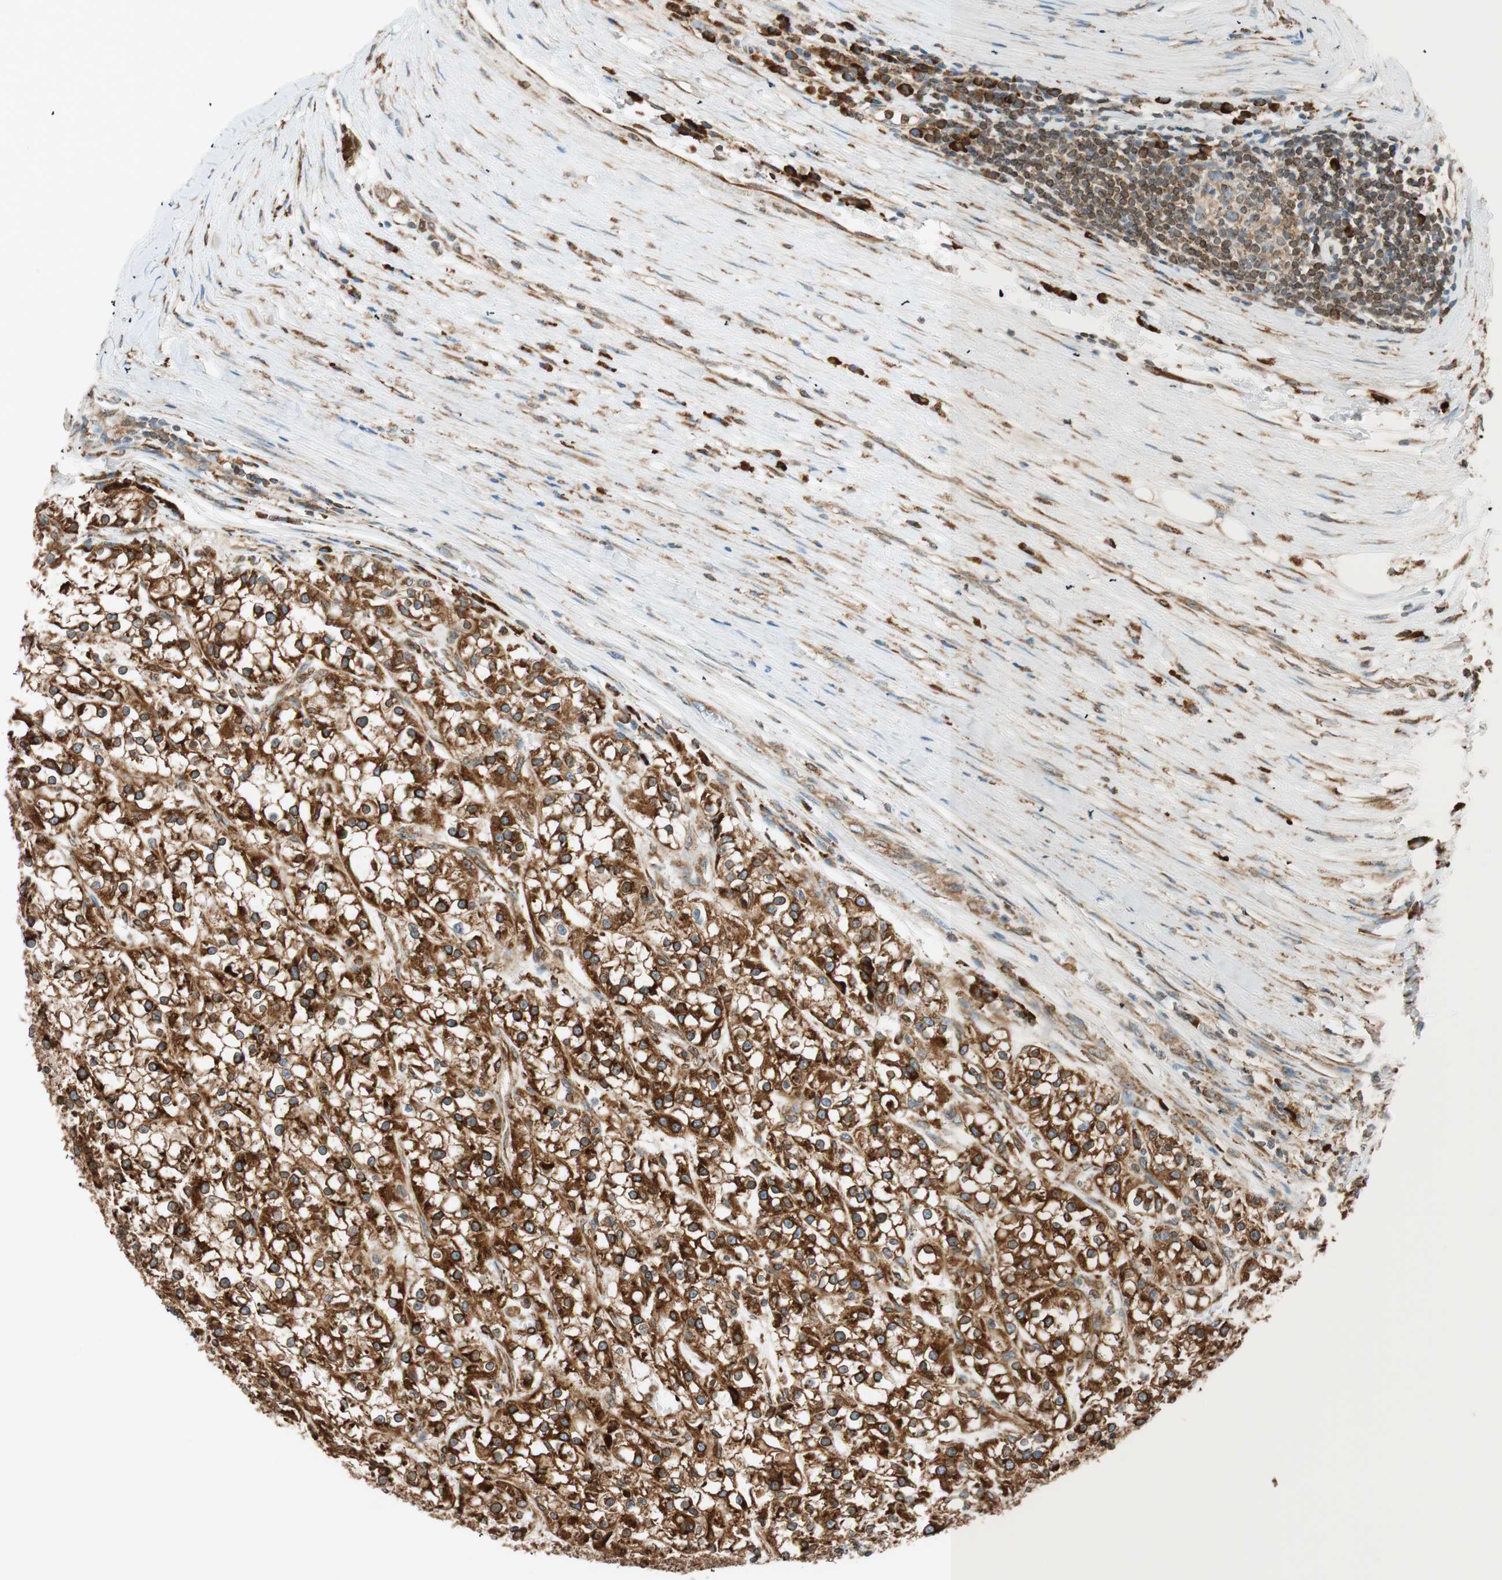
{"staining": {"intensity": "strong", "quantity": ">75%", "location": "cytoplasmic/membranous"}, "tissue": "renal cancer", "cell_type": "Tumor cells", "image_type": "cancer", "snomed": [{"axis": "morphology", "description": "Adenocarcinoma, NOS"}, {"axis": "topography", "description": "Kidney"}], "caption": "DAB immunohistochemical staining of human renal cancer (adenocarcinoma) shows strong cytoplasmic/membranous protein positivity in about >75% of tumor cells.", "gene": "PRKCSH", "patient": {"sex": "female", "age": 52}}